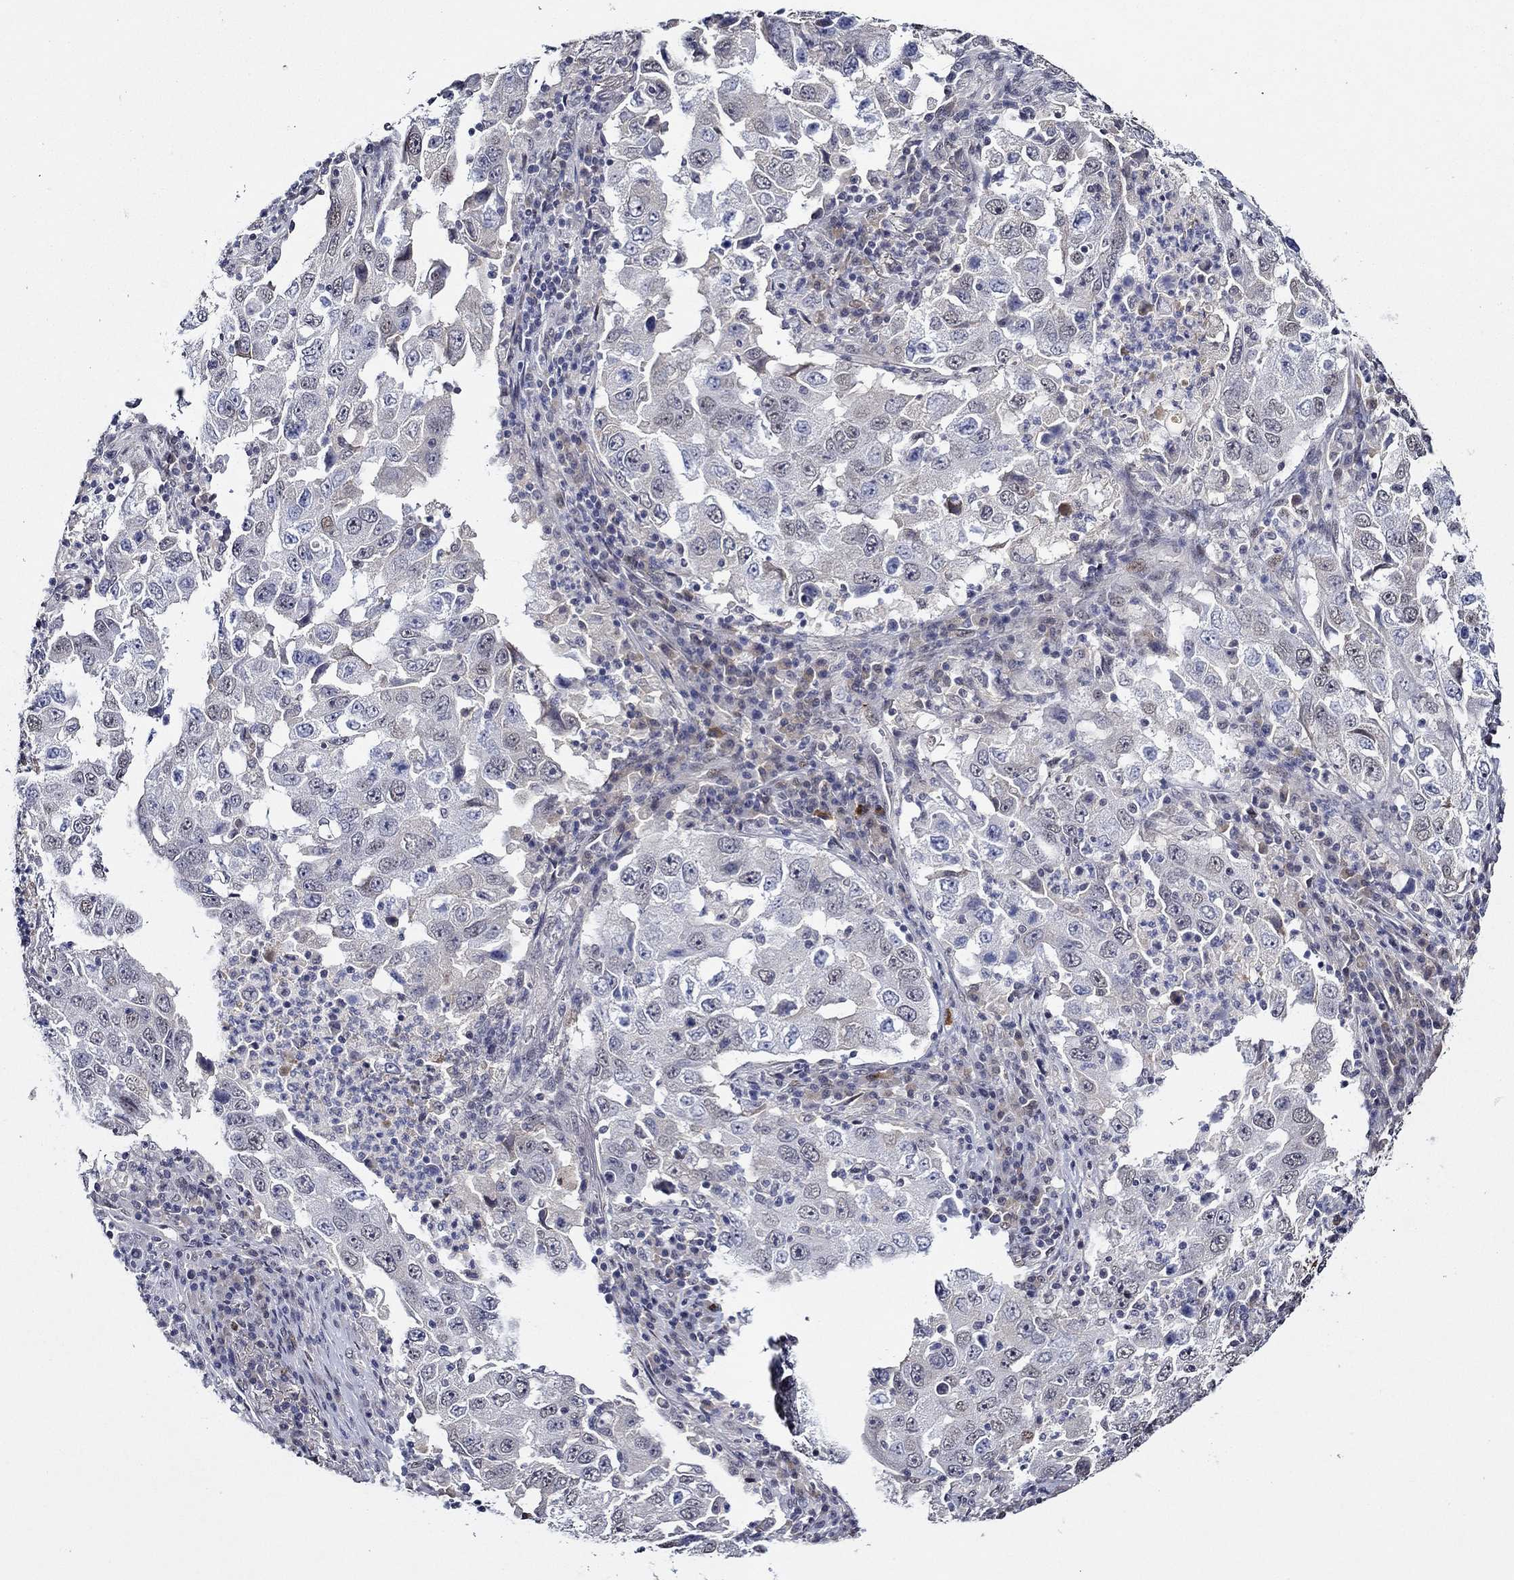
{"staining": {"intensity": "negative", "quantity": "none", "location": "none"}, "tissue": "lung cancer", "cell_type": "Tumor cells", "image_type": "cancer", "snomed": [{"axis": "morphology", "description": "Adenocarcinoma, NOS"}, {"axis": "topography", "description": "Lung"}], "caption": "Tumor cells show no significant positivity in lung cancer (adenocarcinoma).", "gene": "GATA2", "patient": {"sex": "male", "age": 73}}